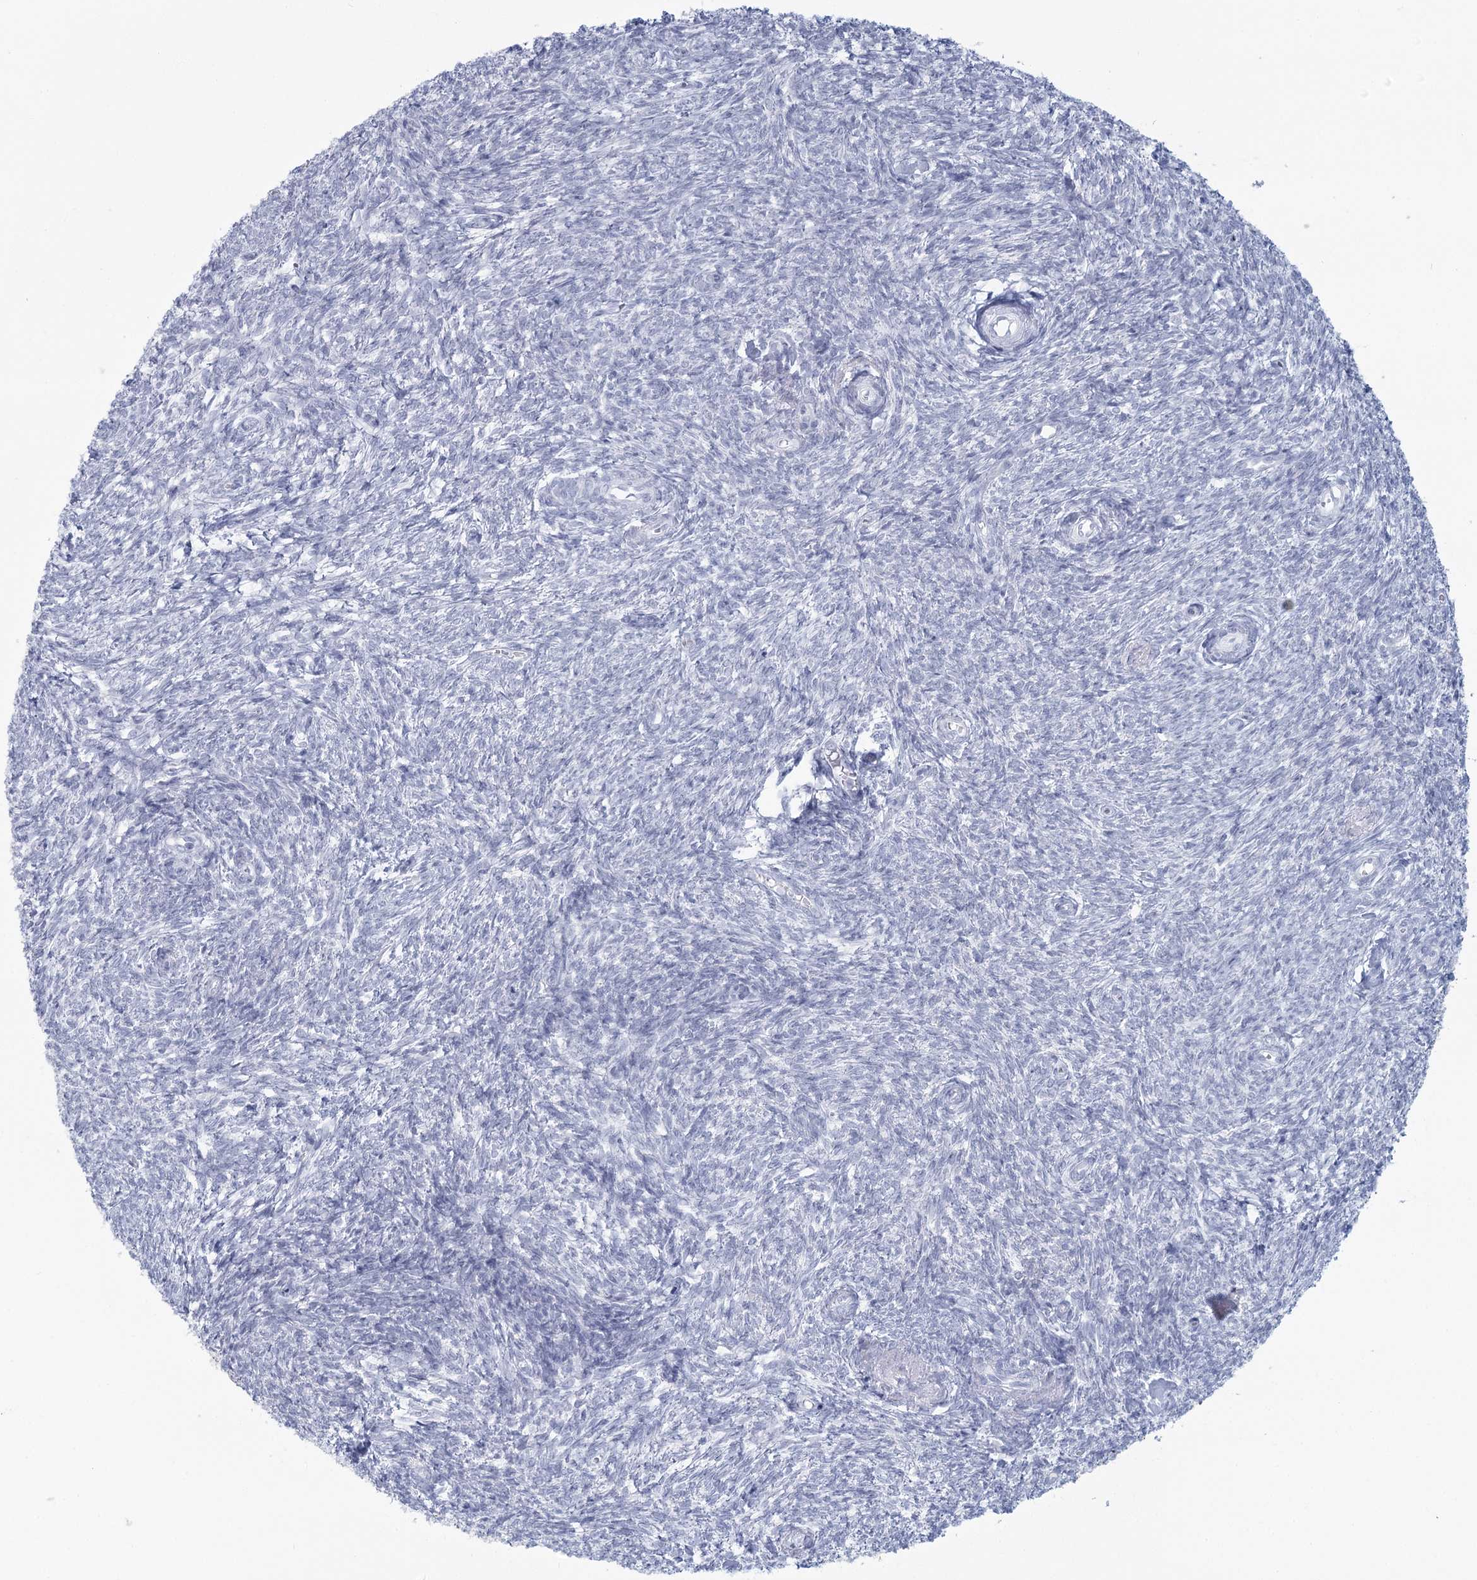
{"staining": {"intensity": "negative", "quantity": "none", "location": "none"}, "tissue": "ovary", "cell_type": "Ovarian stroma cells", "image_type": "normal", "snomed": [{"axis": "morphology", "description": "Normal tissue, NOS"}, {"axis": "topography", "description": "Ovary"}], "caption": "IHC of unremarkable human ovary shows no staining in ovarian stroma cells. The staining was performed using DAB to visualize the protein expression in brown, while the nuclei were stained in blue with hematoxylin (Magnification: 20x).", "gene": "WNT8B", "patient": {"sex": "female", "age": 44}}